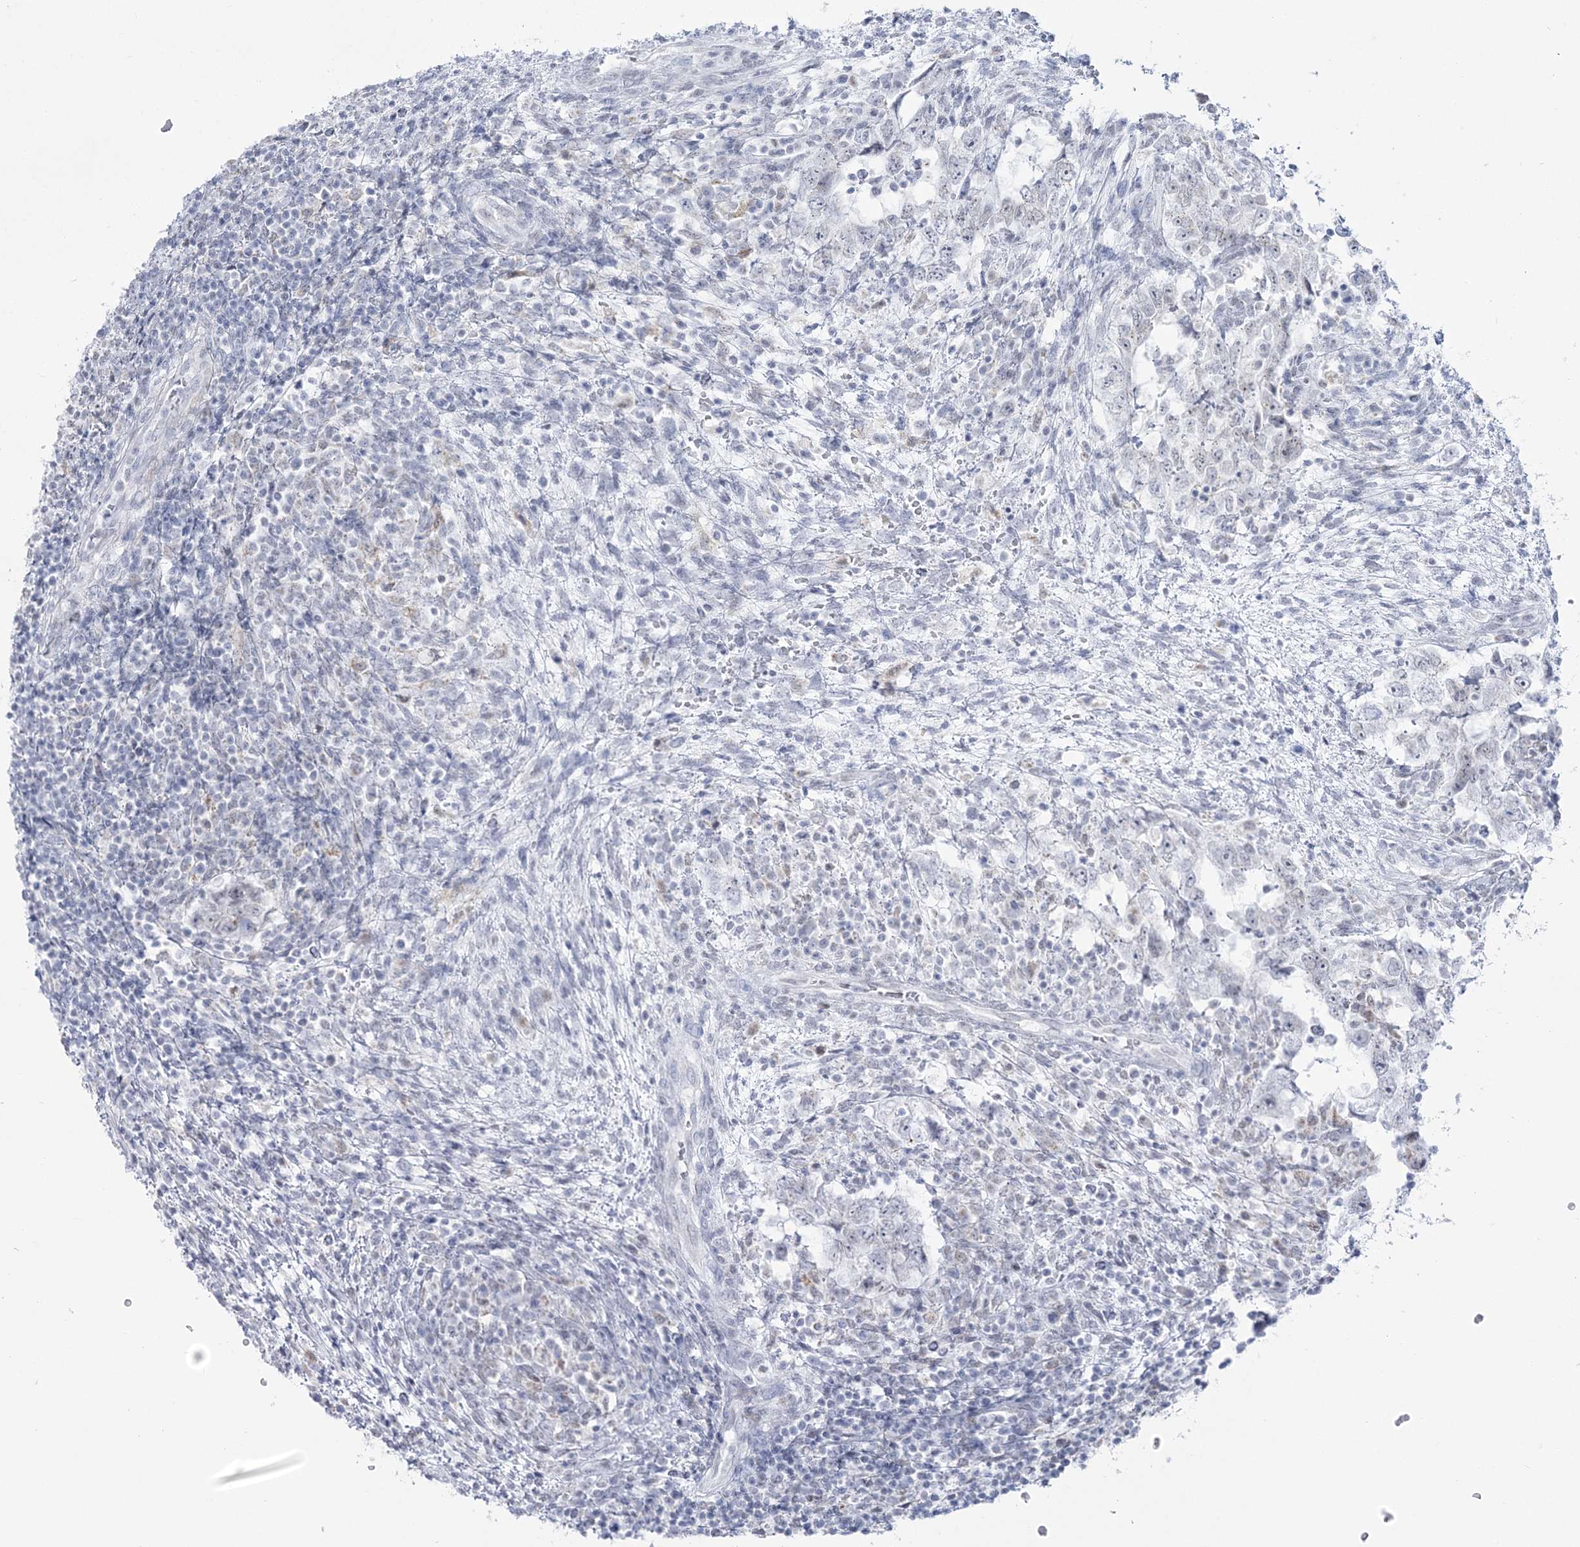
{"staining": {"intensity": "negative", "quantity": "none", "location": "none"}, "tissue": "testis cancer", "cell_type": "Tumor cells", "image_type": "cancer", "snomed": [{"axis": "morphology", "description": "Carcinoma, Embryonal, NOS"}, {"axis": "topography", "description": "Testis"}], "caption": "This is a histopathology image of immunohistochemistry staining of testis embryonal carcinoma, which shows no staining in tumor cells.", "gene": "ZNF843", "patient": {"sex": "male", "age": 26}}